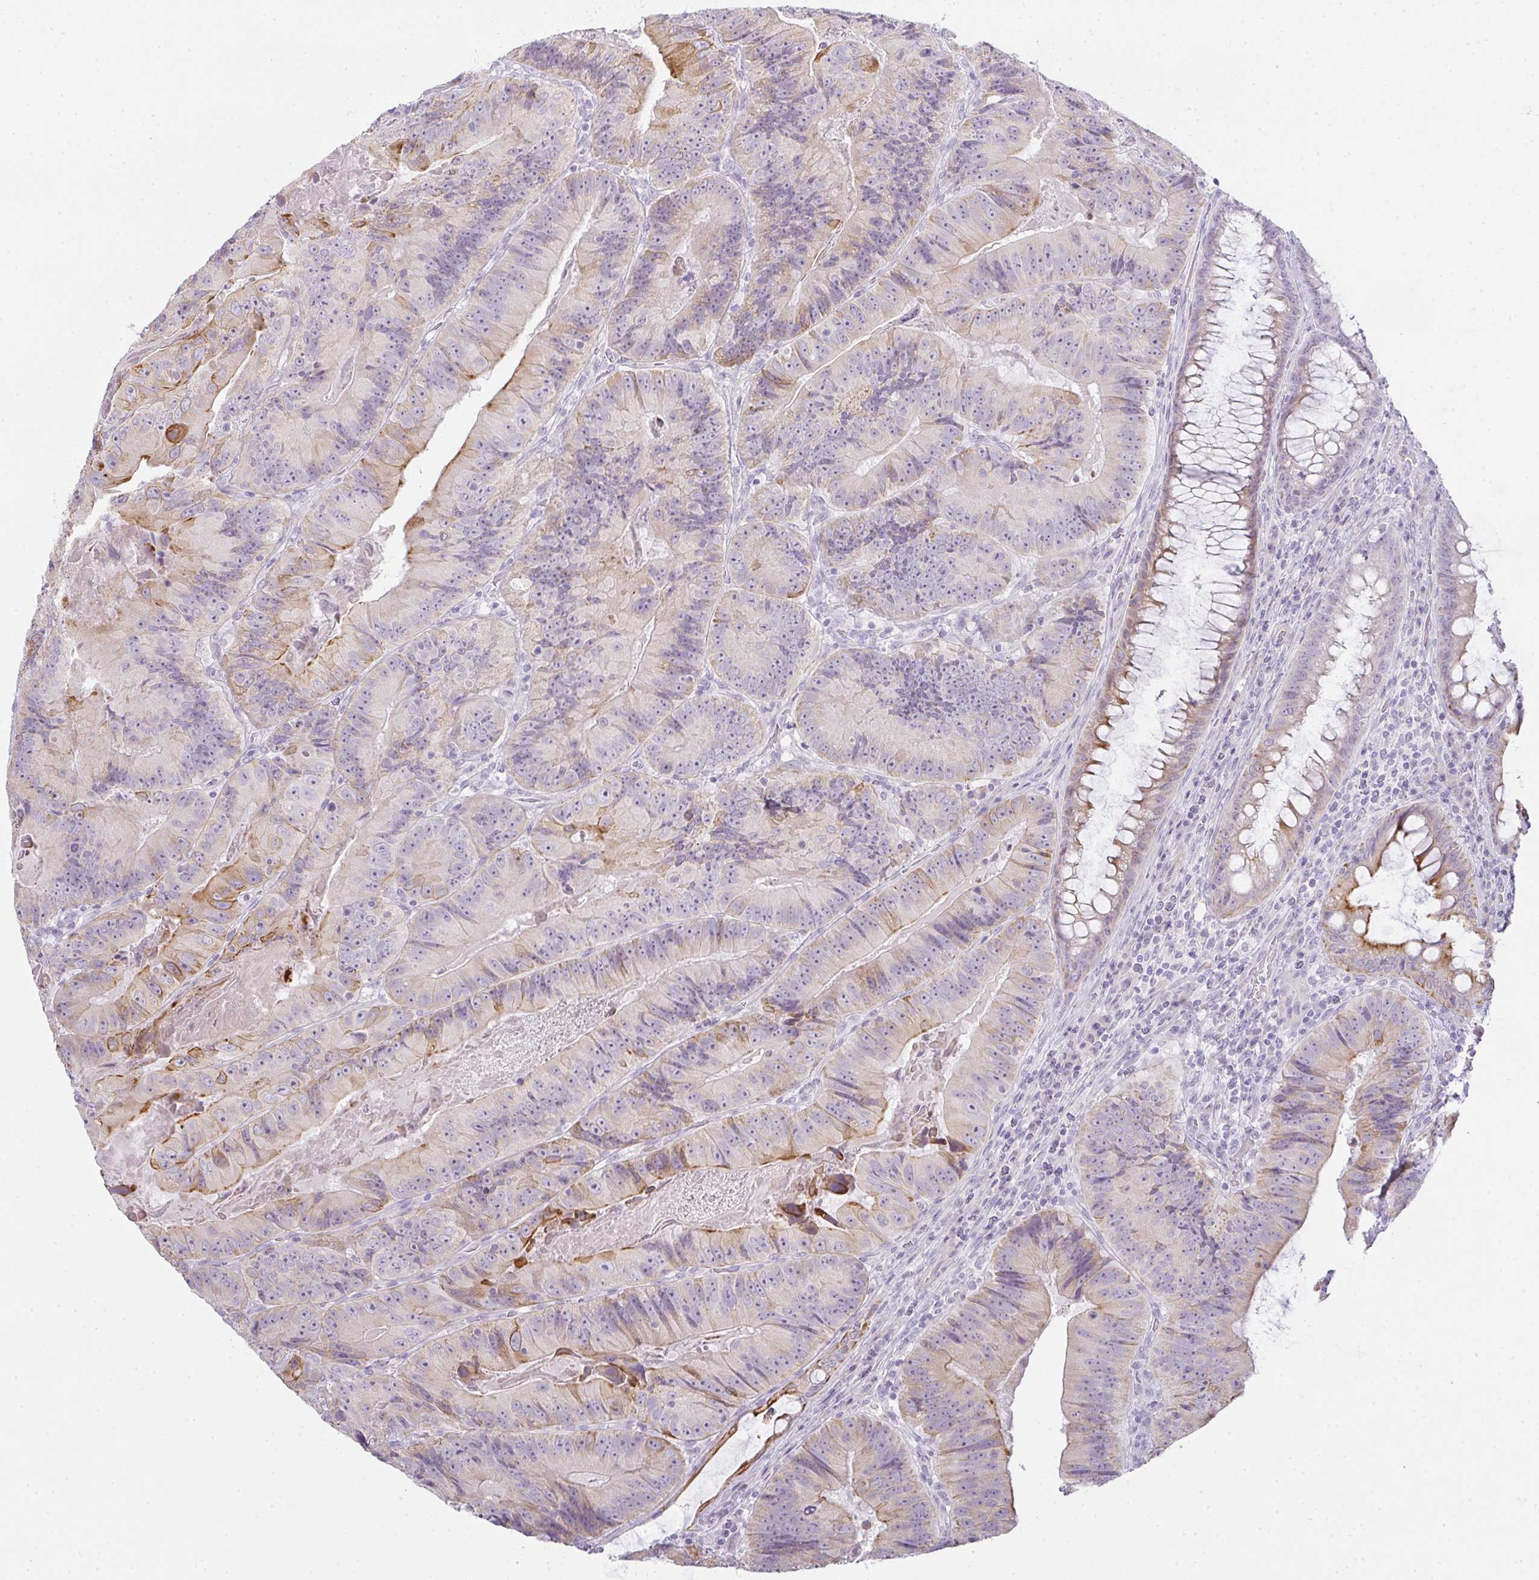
{"staining": {"intensity": "moderate", "quantity": "25%-75%", "location": "cytoplasmic/membranous"}, "tissue": "colorectal cancer", "cell_type": "Tumor cells", "image_type": "cancer", "snomed": [{"axis": "morphology", "description": "Adenocarcinoma, NOS"}, {"axis": "topography", "description": "Colon"}], "caption": "Brown immunohistochemical staining in human colorectal adenocarcinoma displays moderate cytoplasmic/membranous expression in approximately 25%-75% of tumor cells.", "gene": "SIRPB2", "patient": {"sex": "female", "age": 86}}